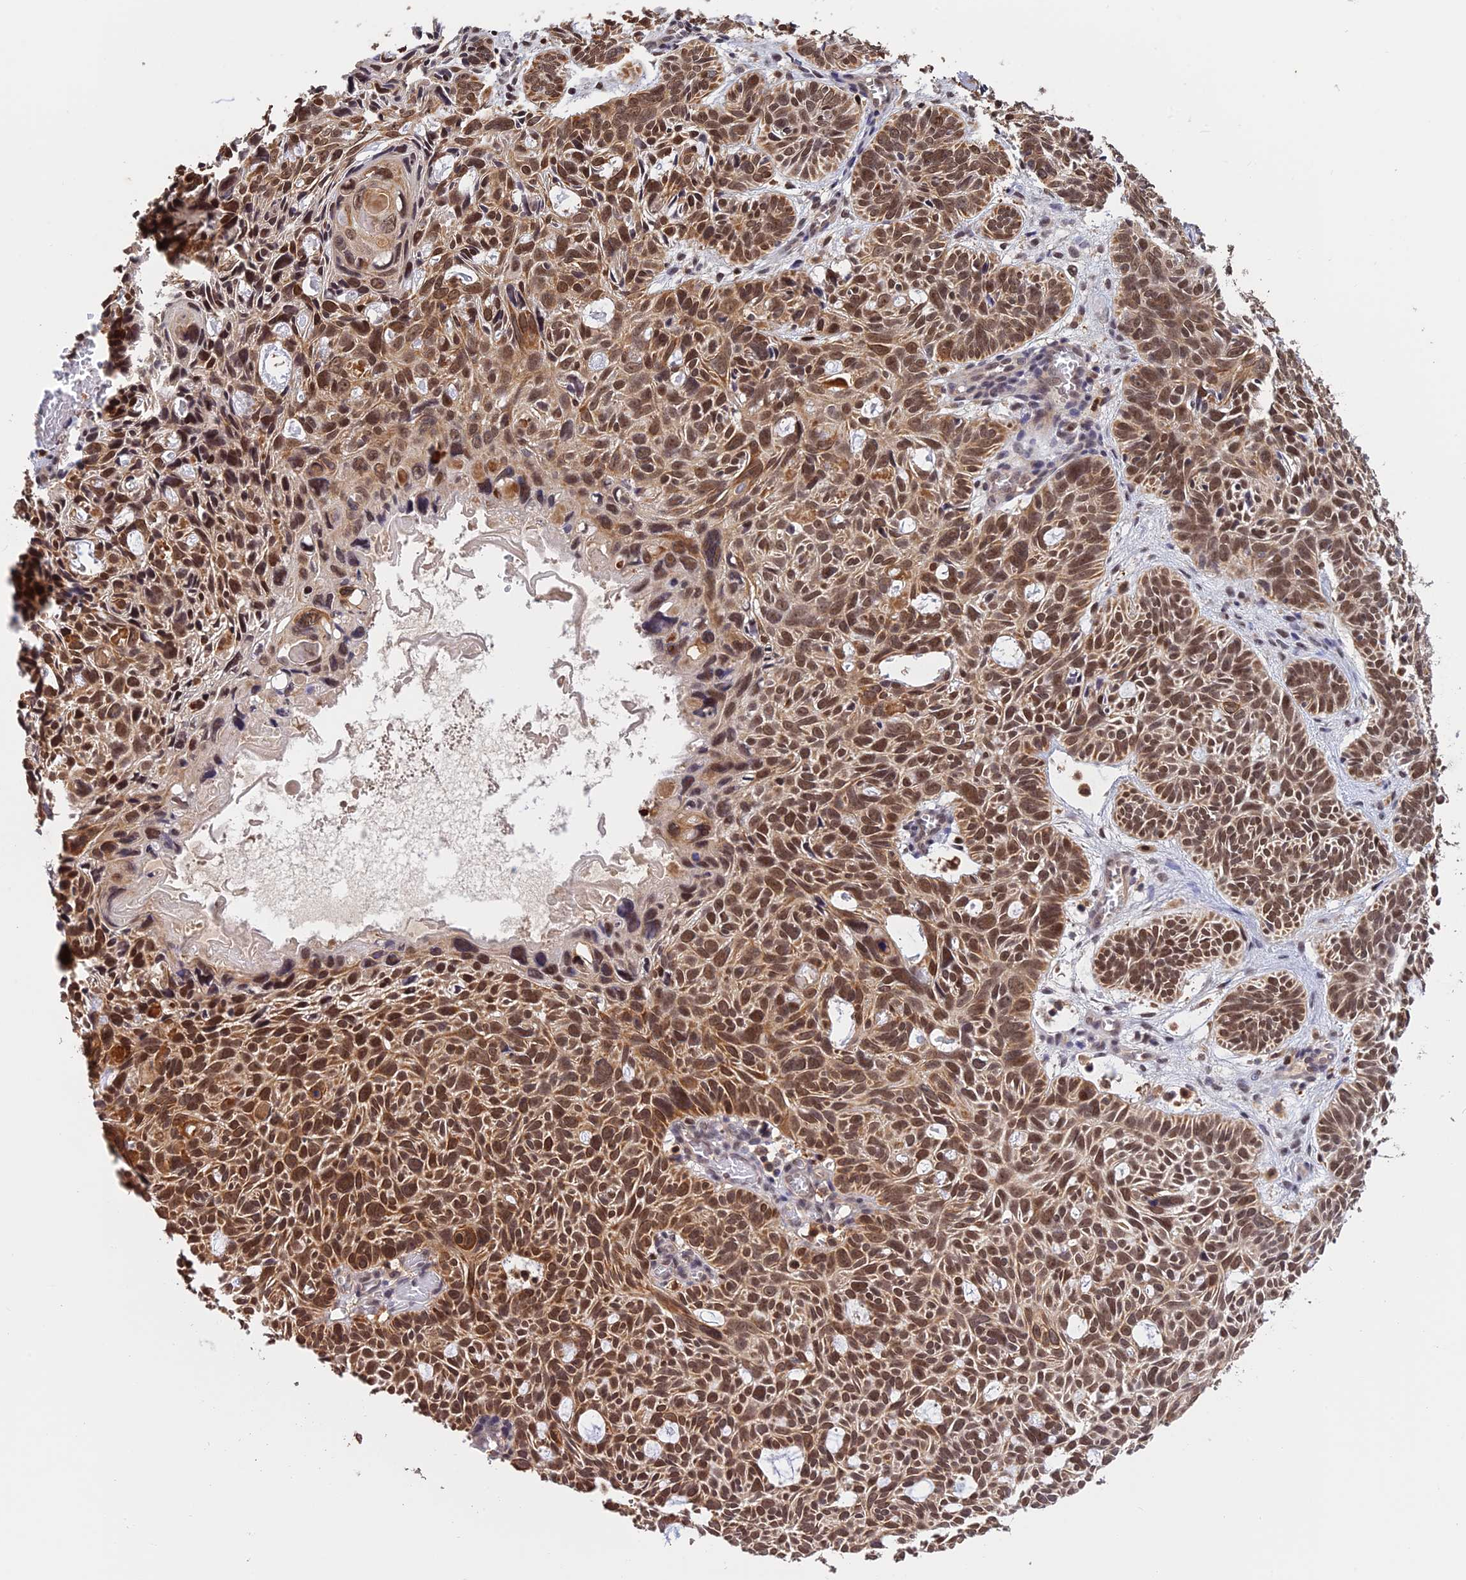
{"staining": {"intensity": "moderate", "quantity": ">75%", "location": "cytoplasmic/membranous,nuclear"}, "tissue": "skin cancer", "cell_type": "Tumor cells", "image_type": "cancer", "snomed": [{"axis": "morphology", "description": "Basal cell carcinoma"}, {"axis": "topography", "description": "Skin"}], "caption": "A medium amount of moderate cytoplasmic/membranous and nuclear staining is seen in about >75% of tumor cells in skin cancer (basal cell carcinoma) tissue.", "gene": "MNS1", "patient": {"sex": "male", "age": 69}}